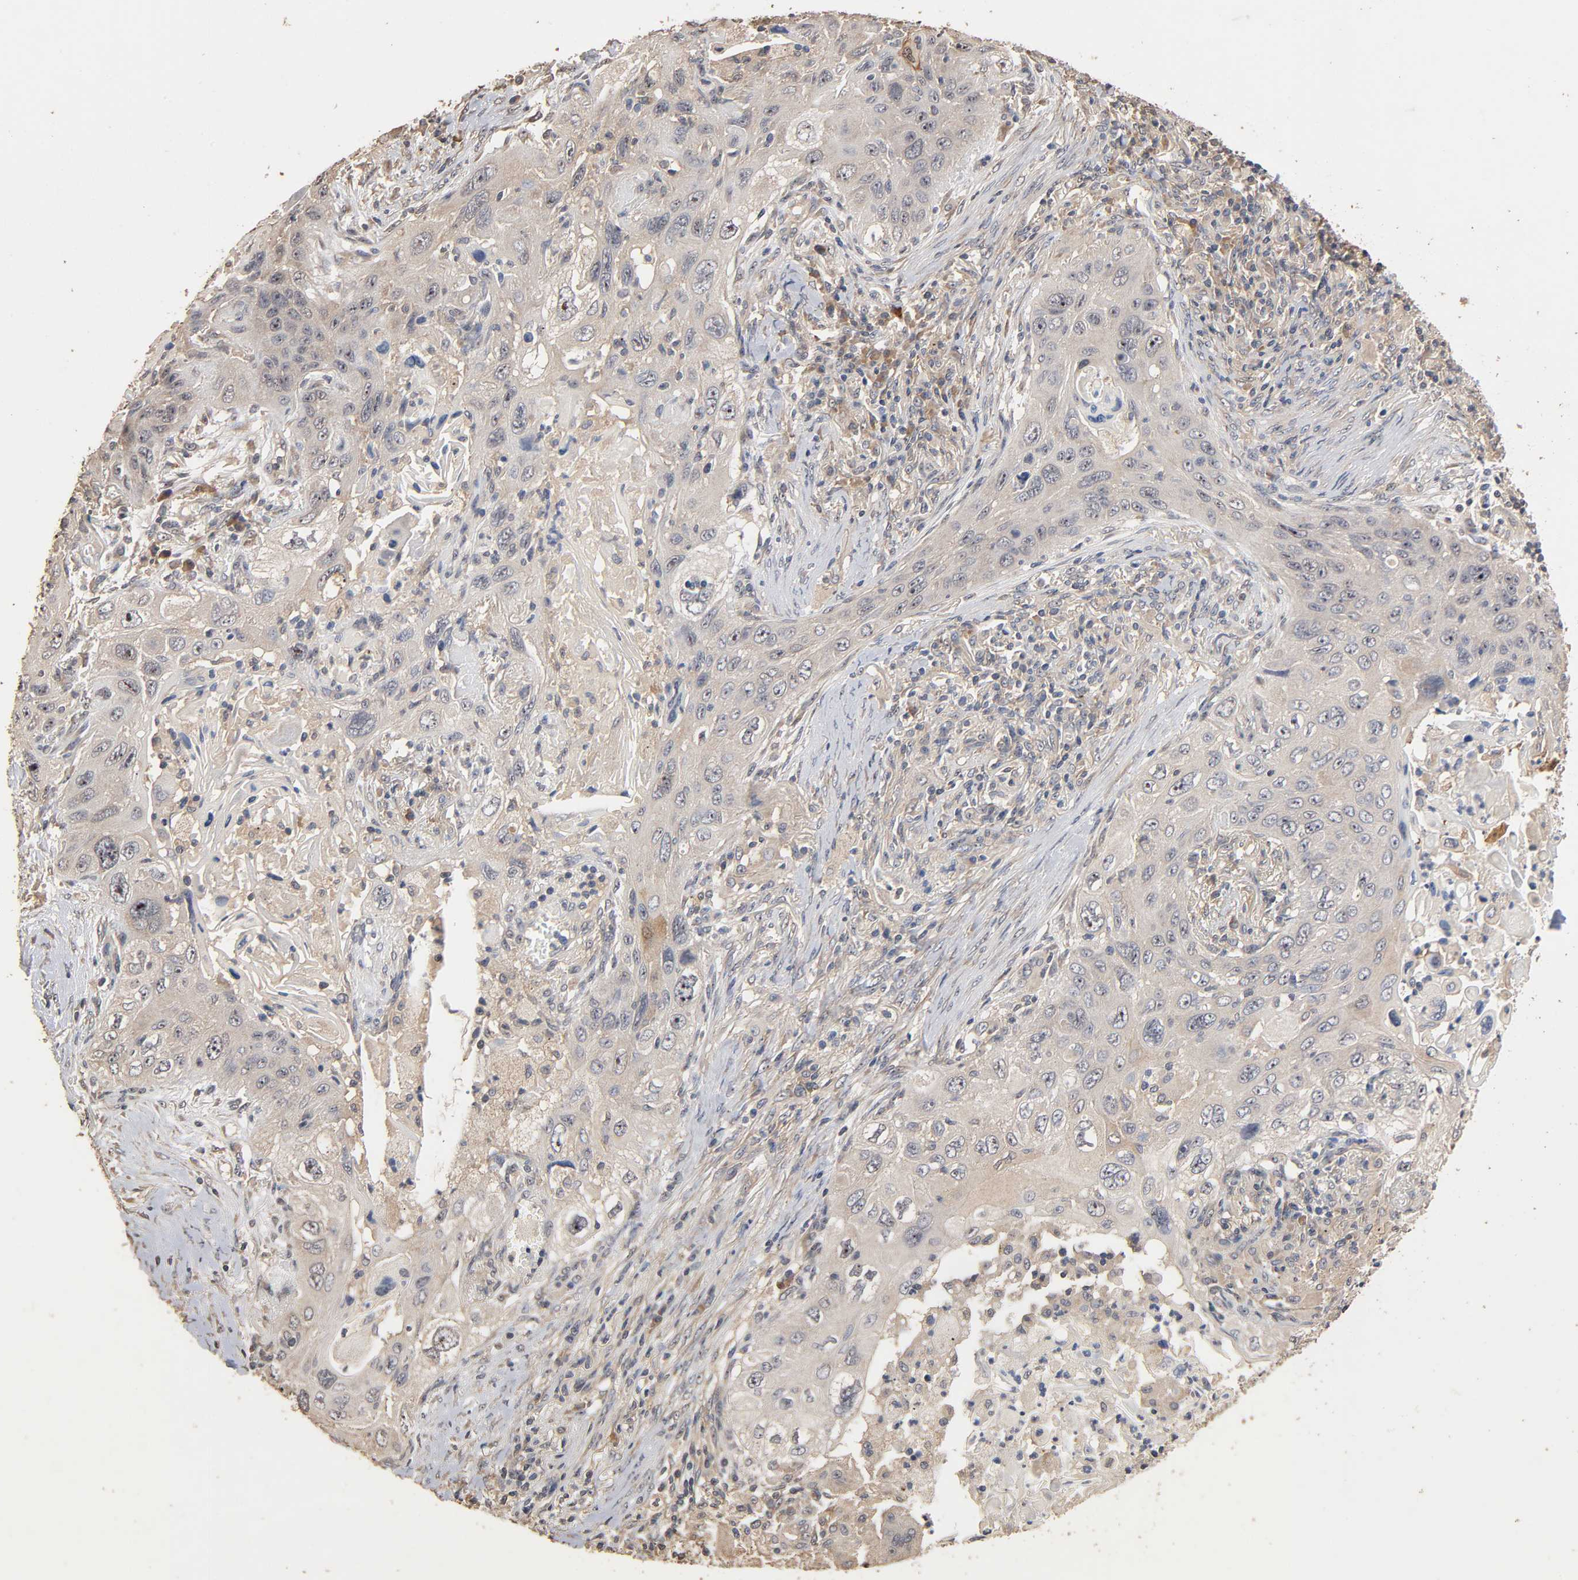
{"staining": {"intensity": "weak", "quantity": "25%-75%", "location": "cytoplasmic/membranous"}, "tissue": "lung cancer", "cell_type": "Tumor cells", "image_type": "cancer", "snomed": [{"axis": "morphology", "description": "Squamous cell carcinoma, NOS"}, {"axis": "topography", "description": "Lung"}], "caption": "IHC photomicrograph of human lung cancer (squamous cell carcinoma) stained for a protein (brown), which exhibits low levels of weak cytoplasmic/membranous staining in about 25%-75% of tumor cells.", "gene": "ARHGEF7", "patient": {"sex": "female", "age": 67}}